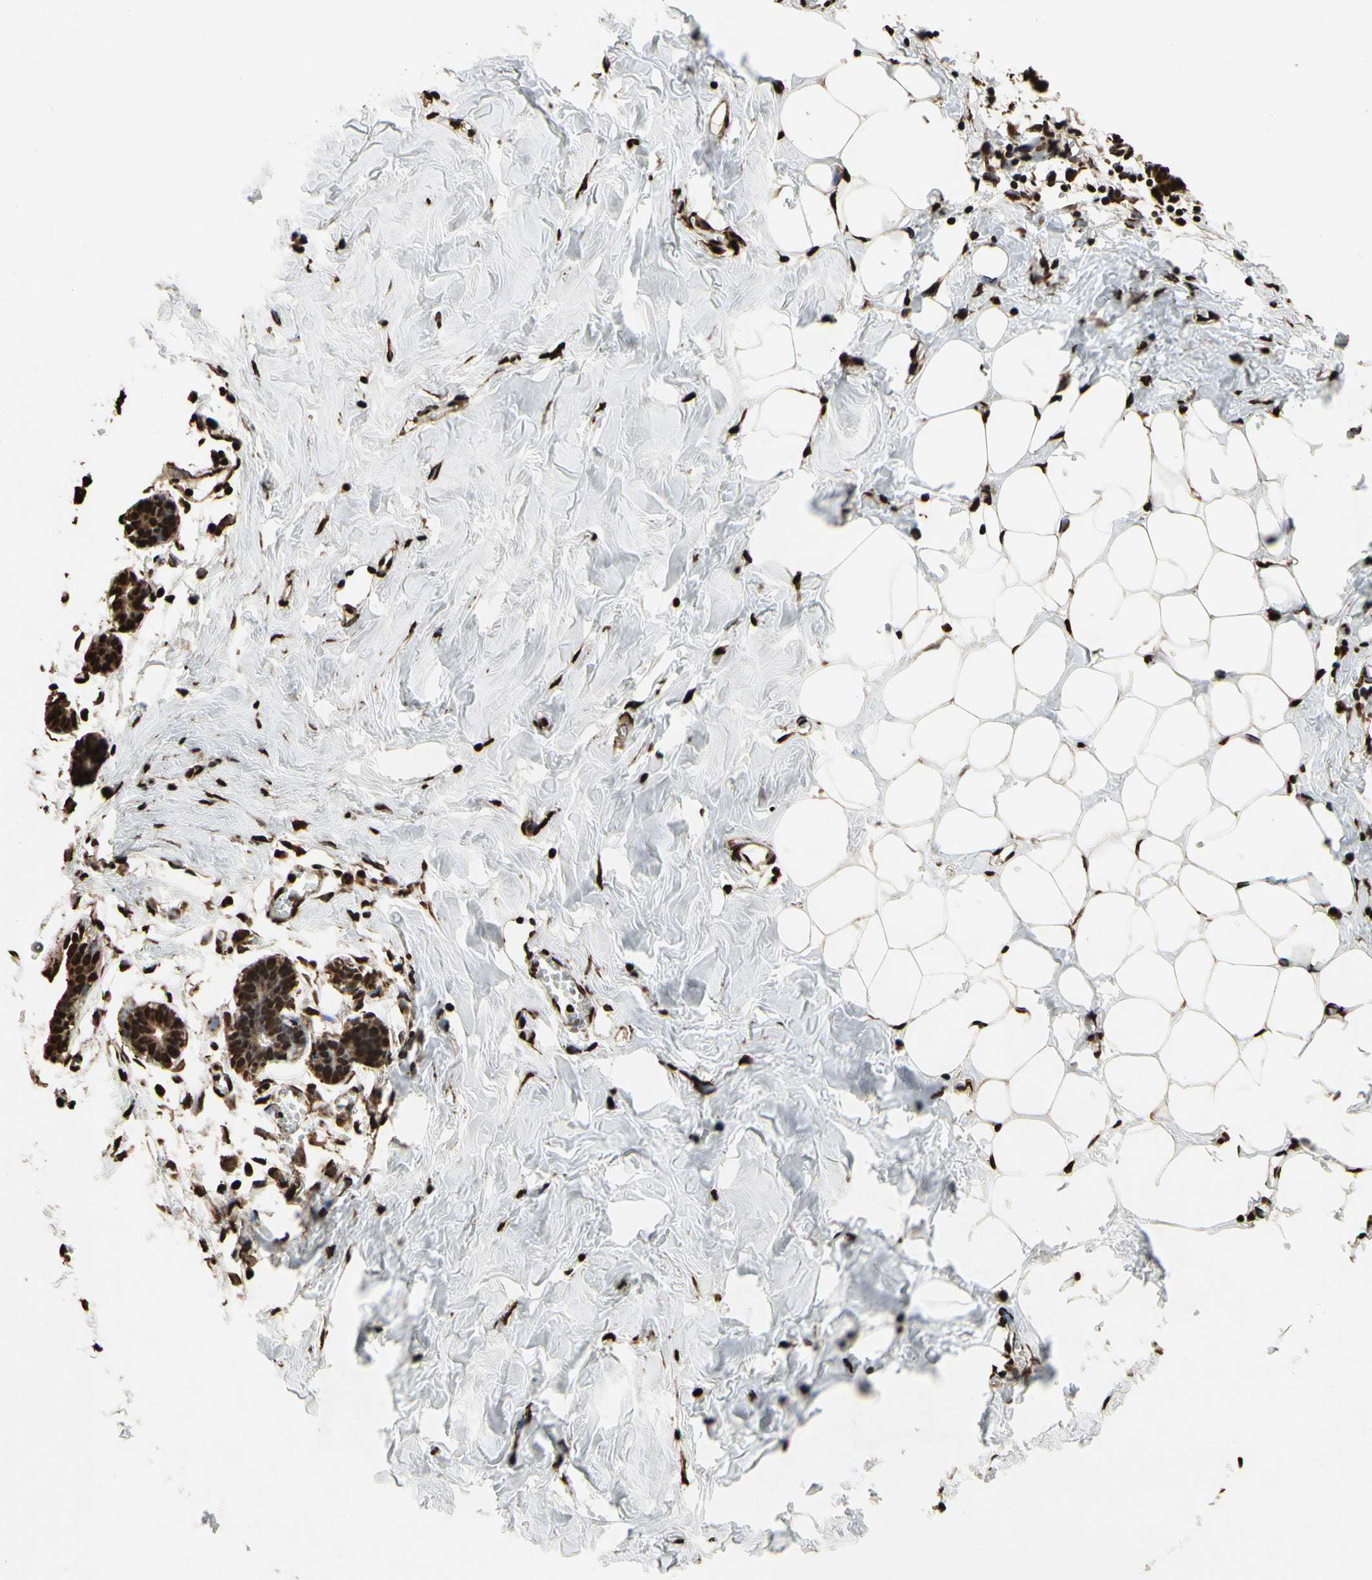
{"staining": {"intensity": "strong", "quantity": ">75%", "location": "nuclear"}, "tissue": "breast", "cell_type": "Adipocytes", "image_type": "normal", "snomed": [{"axis": "morphology", "description": "Normal tissue, NOS"}, {"axis": "topography", "description": "Breast"}], "caption": "Immunohistochemical staining of benign breast reveals strong nuclear protein positivity in approximately >75% of adipocytes. Using DAB (3,3'-diaminobenzidine) (brown) and hematoxylin (blue) stains, captured at high magnification using brightfield microscopy.", "gene": "HNRNPK", "patient": {"sex": "female", "age": 27}}